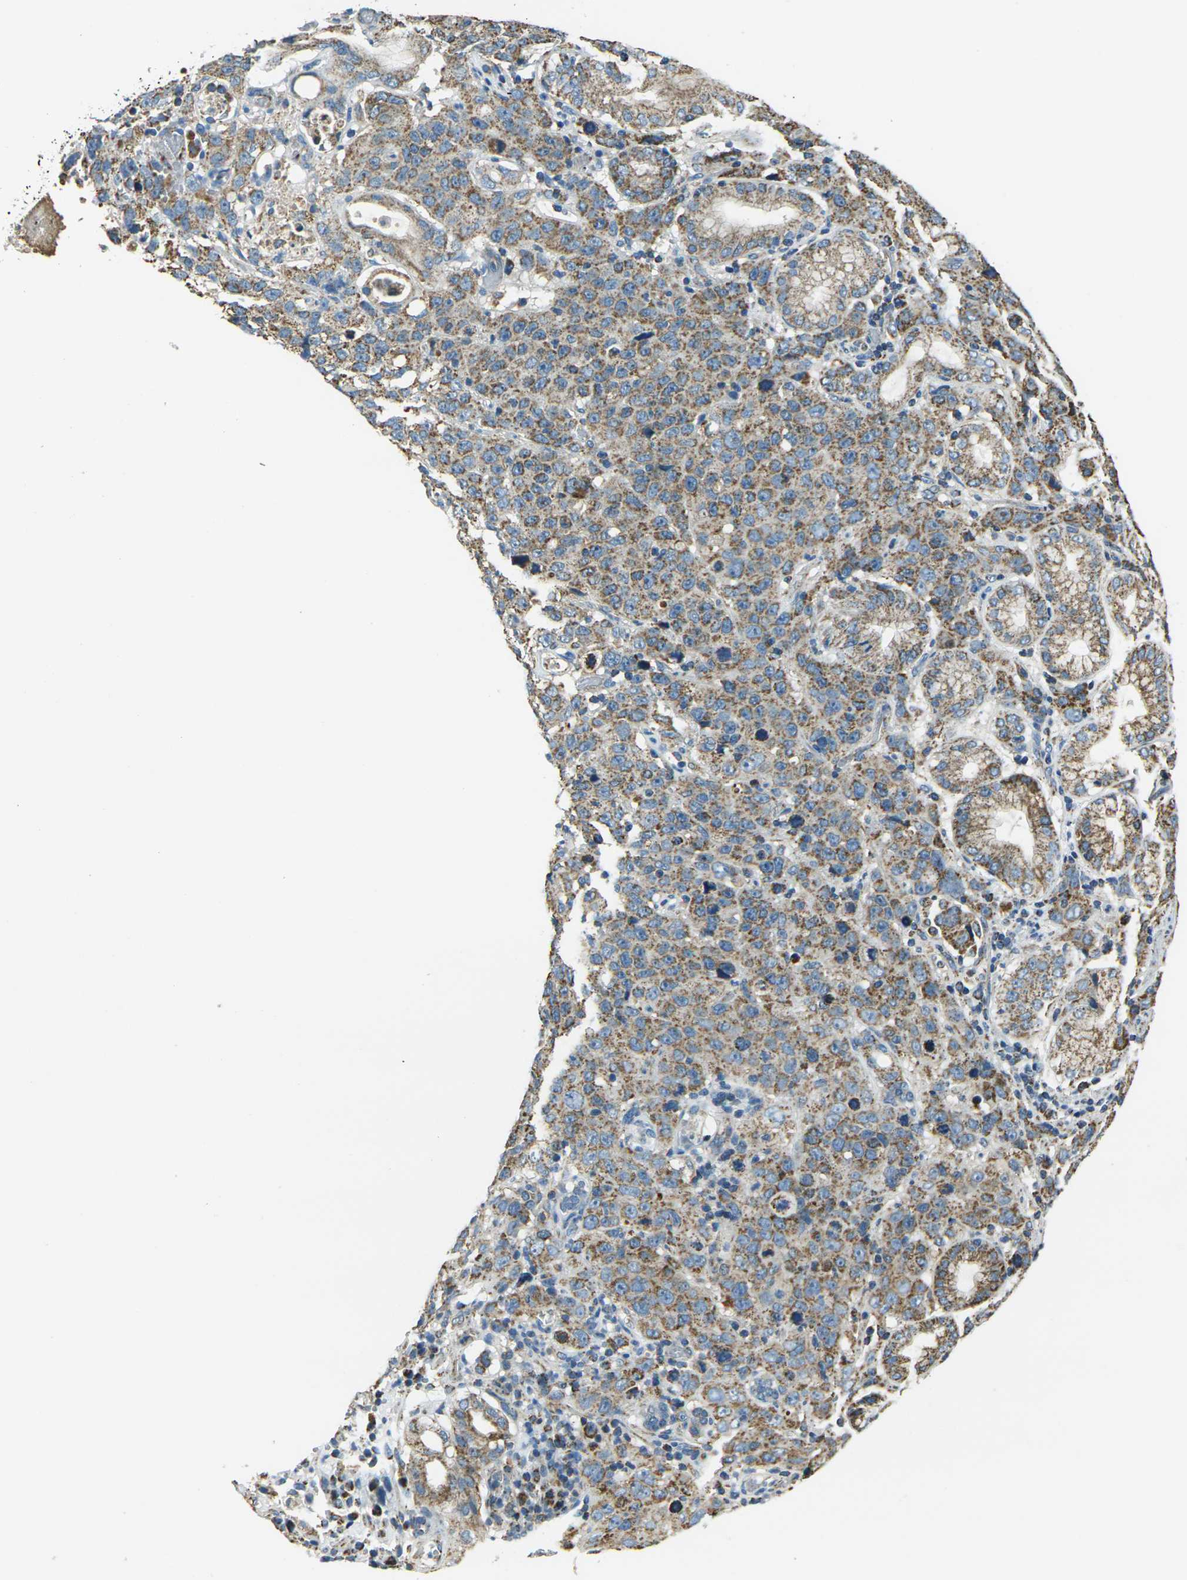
{"staining": {"intensity": "moderate", "quantity": ">75%", "location": "cytoplasmic/membranous"}, "tissue": "stomach cancer", "cell_type": "Tumor cells", "image_type": "cancer", "snomed": [{"axis": "morphology", "description": "Normal tissue, NOS"}, {"axis": "morphology", "description": "Adenocarcinoma, NOS"}, {"axis": "topography", "description": "Stomach"}], "caption": "Human stomach cancer (adenocarcinoma) stained with a protein marker reveals moderate staining in tumor cells.", "gene": "IRF3", "patient": {"sex": "male", "age": 48}}